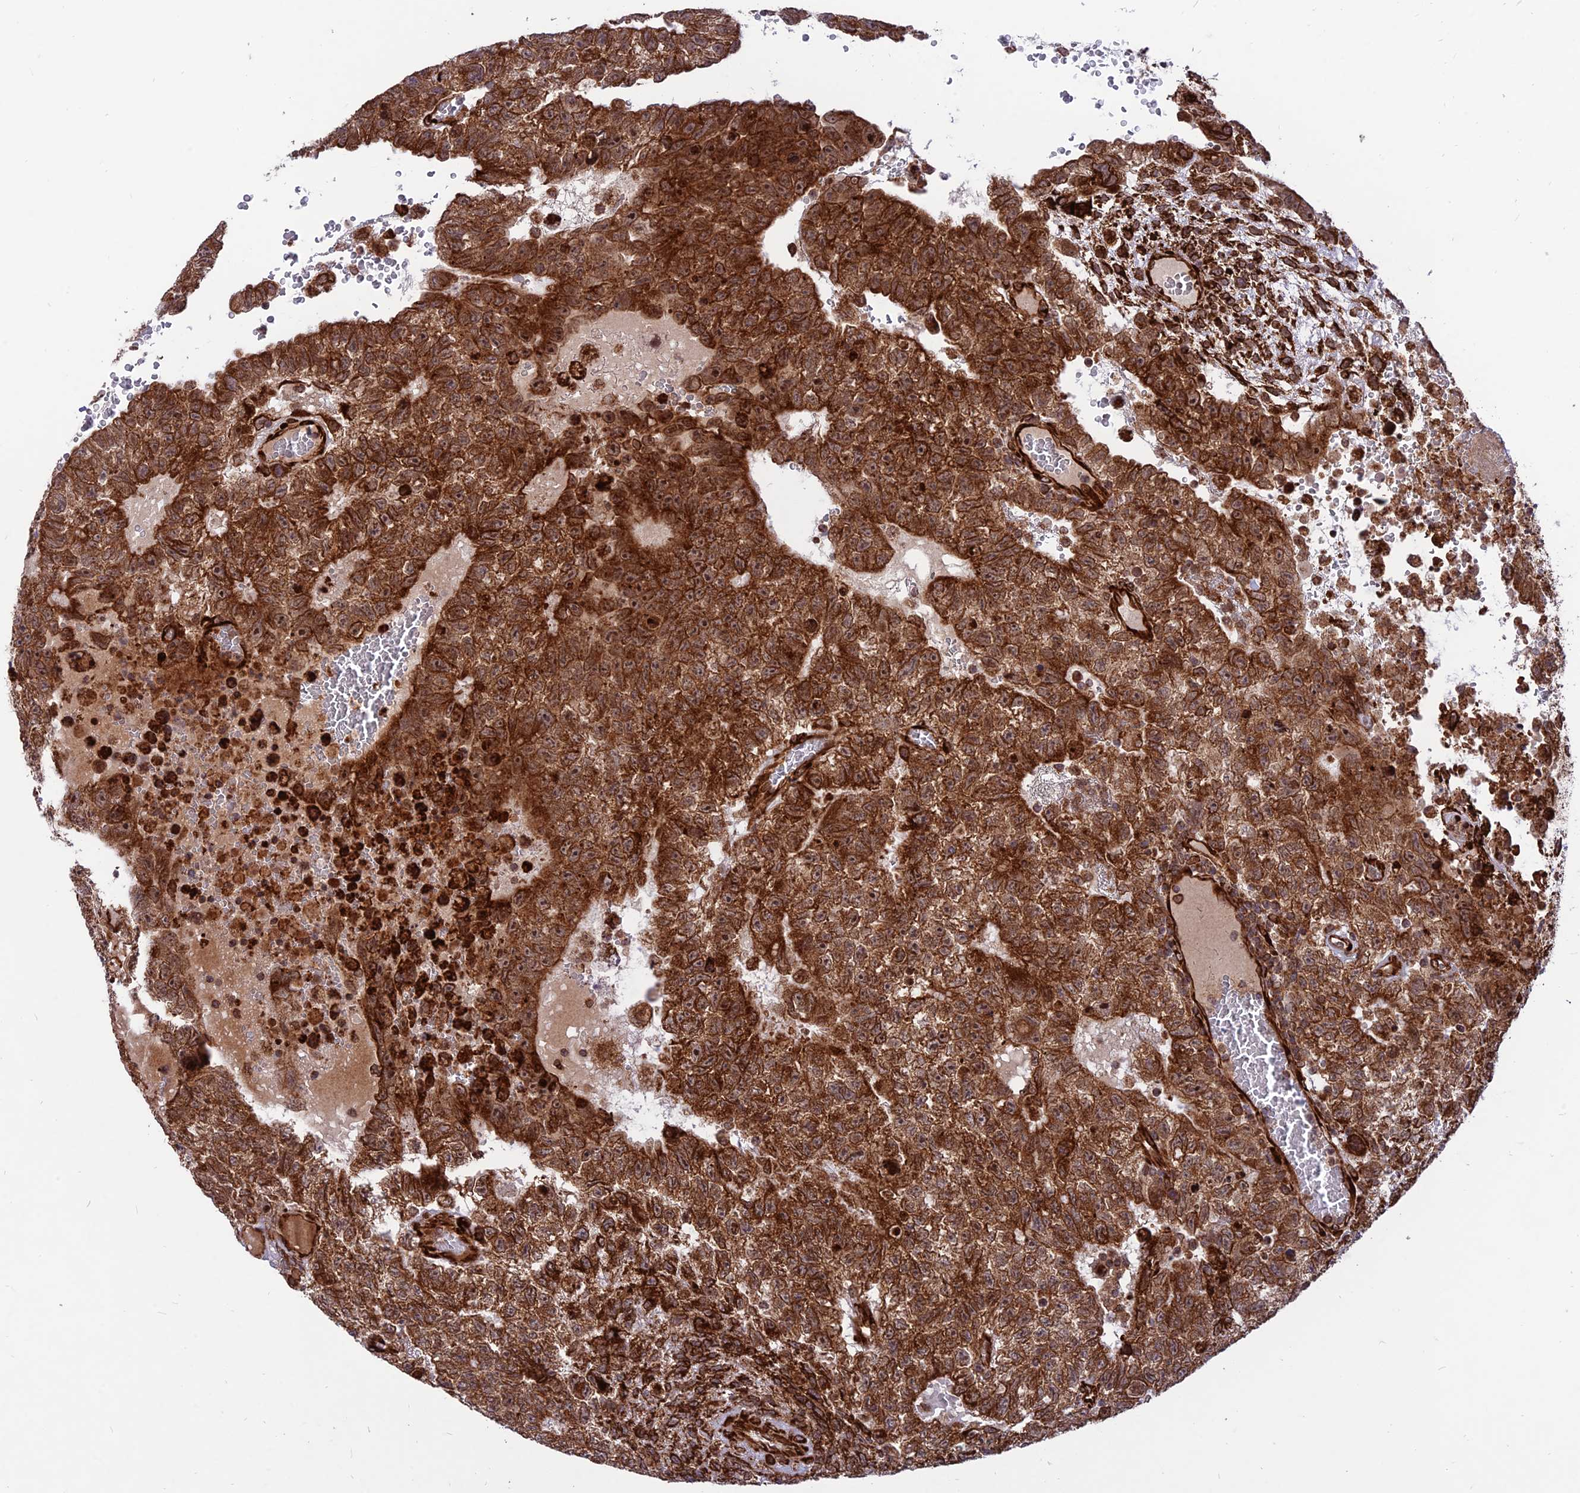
{"staining": {"intensity": "strong", "quantity": ">75%", "location": "cytoplasmic/membranous,nuclear"}, "tissue": "testis cancer", "cell_type": "Tumor cells", "image_type": "cancer", "snomed": [{"axis": "morphology", "description": "Carcinoma, Embryonal, NOS"}, {"axis": "topography", "description": "Testis"}], "caption": "Testis cancer stained for a protein (brown) demonstrates strong cytoplasmic/membranous and nuclear positive expression in approximately >75% of tumor cells.", "gene": "CRTAP", "patient": {"sex": "male", "age": 26}}